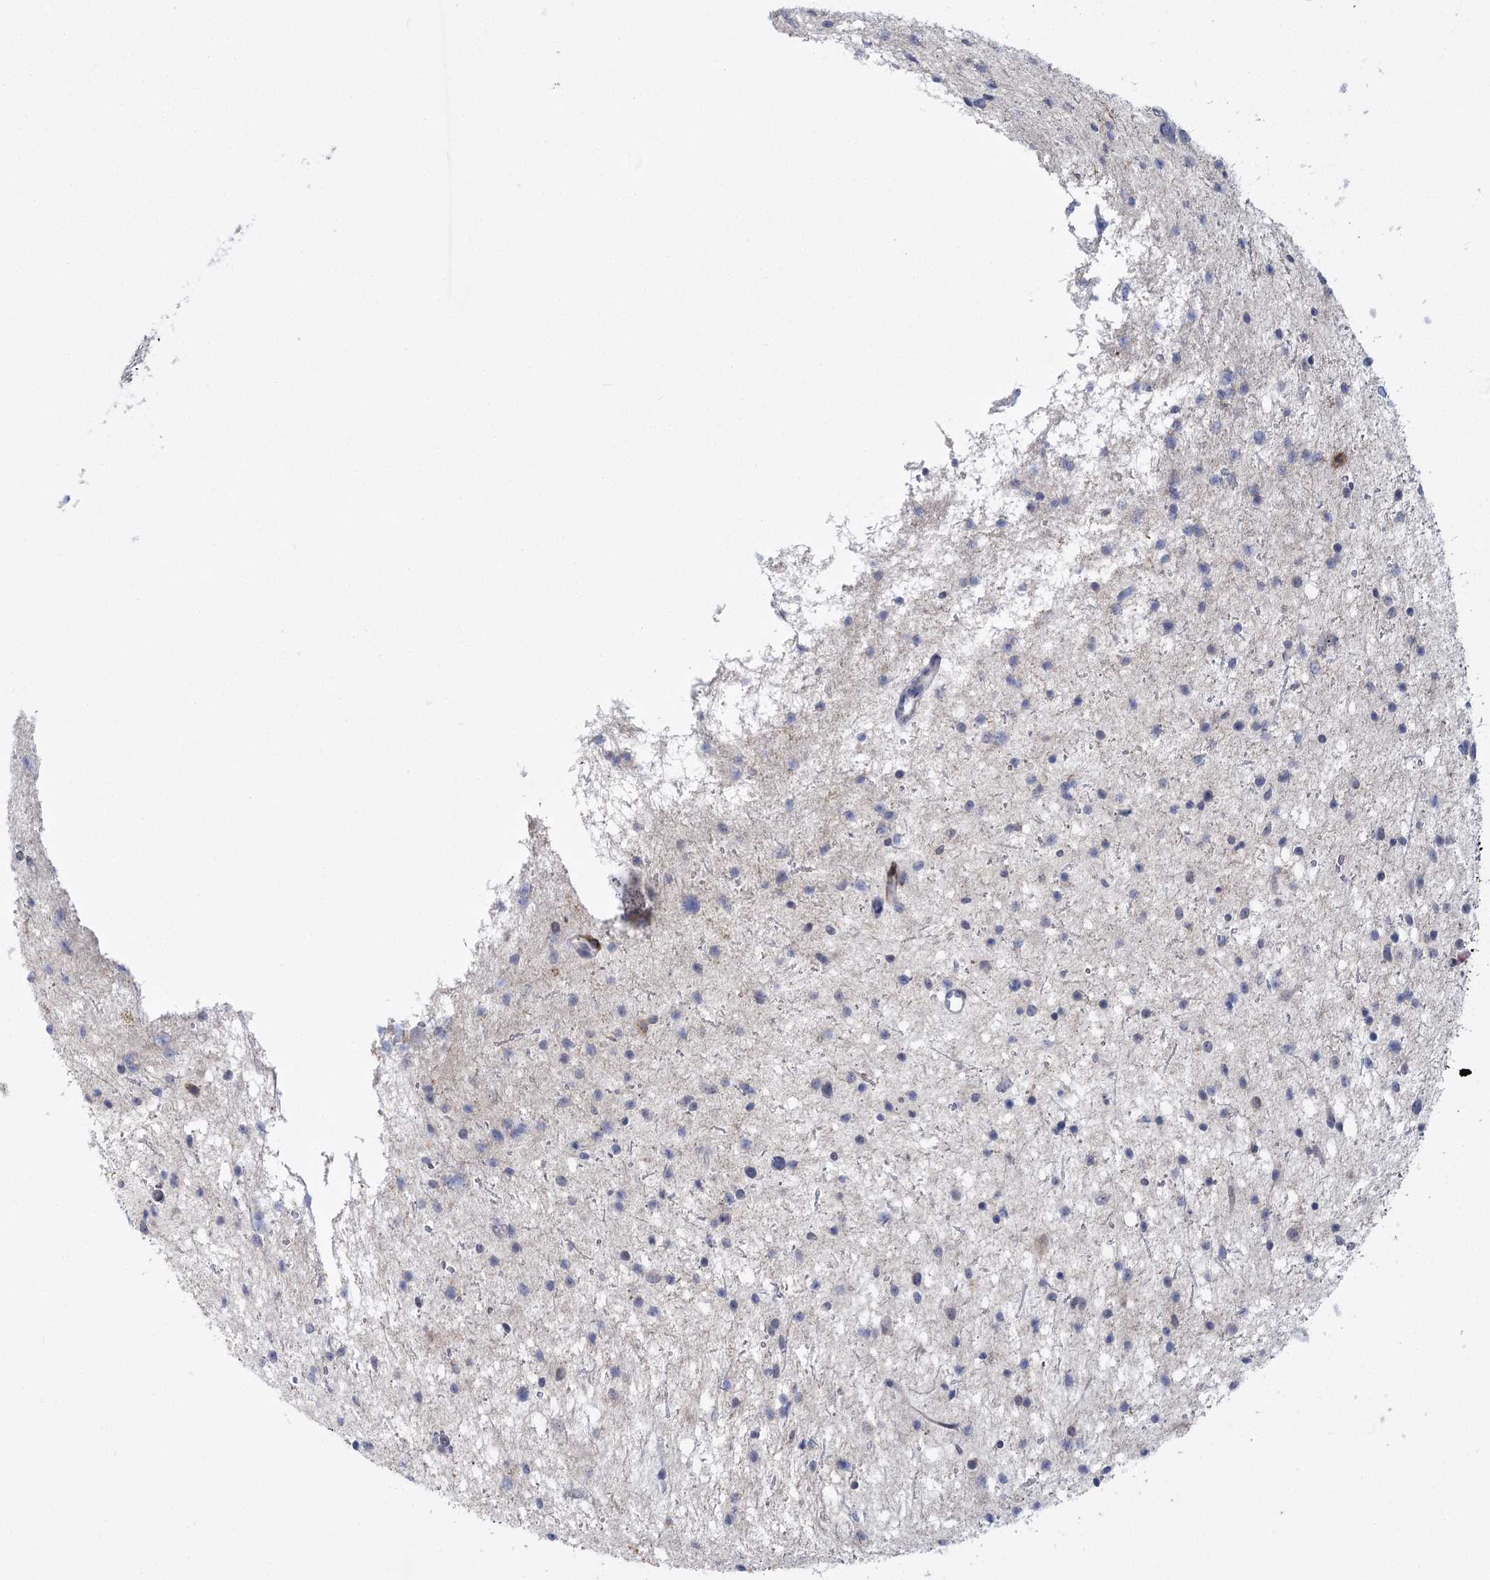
{"staining": {"intensity": "negative", "quantity": "none", "location": "none"}, "tissue": "glioma", "cell_type": "Tumor cells", "image_type": "cancer", "snomed": [{"axis": "morphology", "description": "Glioma, malignant, Low grade"}, {"axis": "topography", "description": "Brain"}], "caption": "An immunohistochemistry histopathology image of glioma is shown. There is no staining in tumor cells of glioma.", "gene": "PIWIL4", "patient": {"sex": "female", "age": 37}}